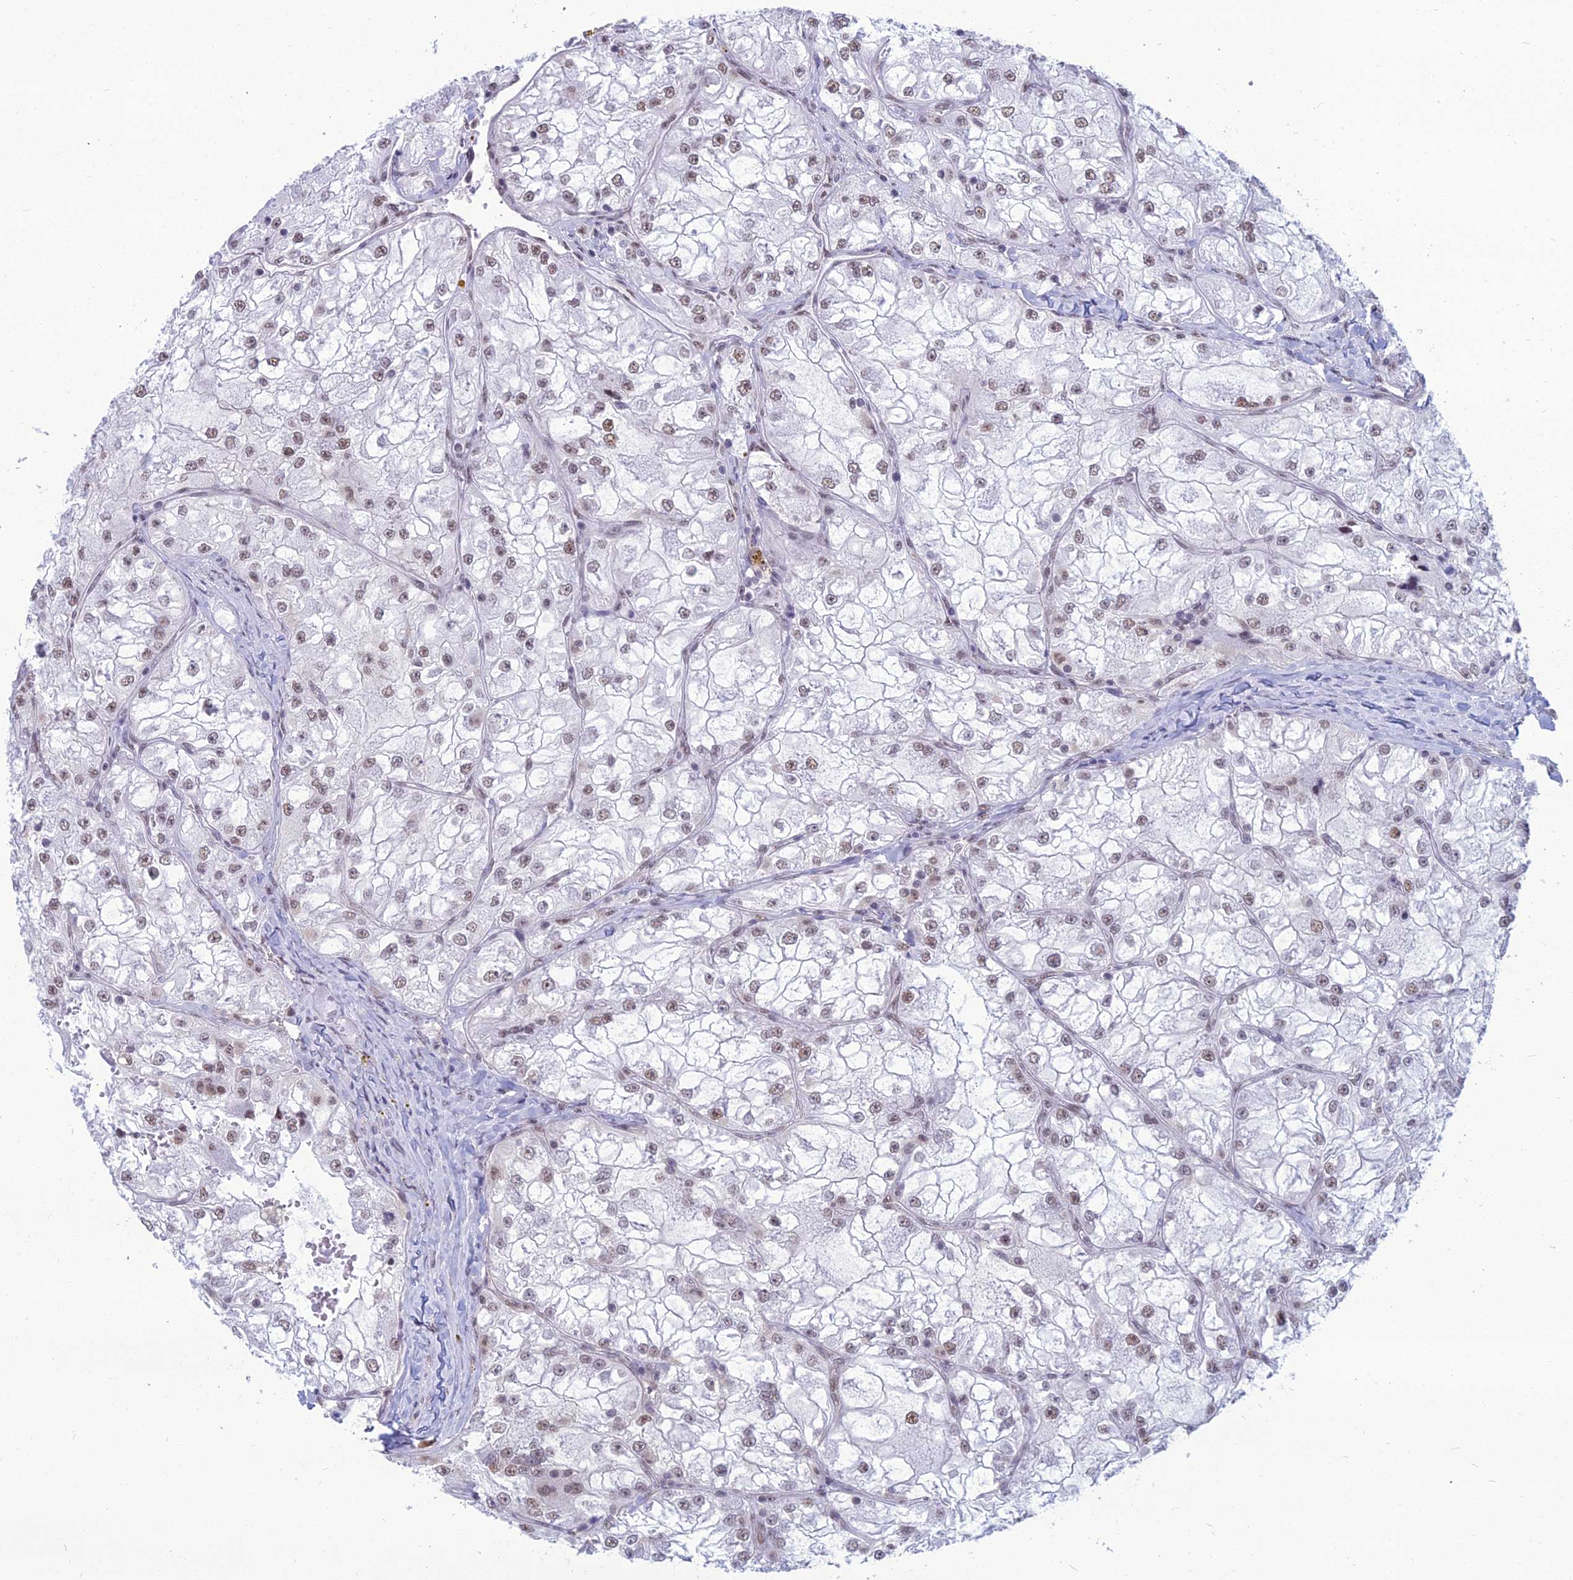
{"staining": {"intensity": "weak", "quantity": ">75%", "location": "nuclear"}, "tissue": "renal cancer", "cell_type": "Tumor cells", "image_type": "cancer", "snomed": [{"axis": "morphology", "description": "Adenocarcinoma, NOS"}, {"axis": "topography", "description": "Kidney"}], "caption": "Protein expression by immunohistochemistry (IHC) shows weak nuclear expression in about >75% of tumor cells in renal cancer.", "gene": "SRSF7", "patient": {"sex": "female", "age": 72}}